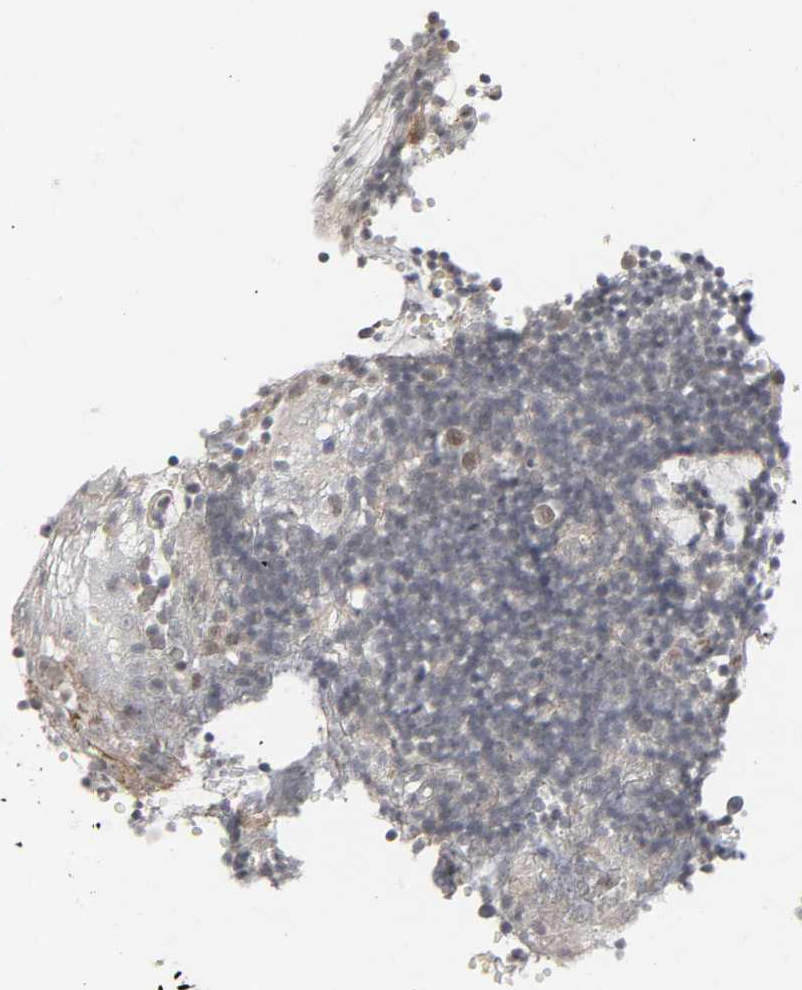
{"staining": {"intensity": "weak", "quantity": "25%-75%", "location": "nuclear"}, "tissue": "tonsil", "cell_type": "Germinal center cells", "image_type": "normal", "snomed": [{"axis": "morphology", "description": "Normal tissue, NOS"}, {"axis": "topography", "description": "Tonsil"}], "caption": "Protein positivity by IHC demonstrates weak nuclear staining in about 25%-75% of germinal center cells in normal tonsil. The protein of interest is shown in brown color, while the nuclei are stained blue.", "gene": "ZNF222", "patient": {"sex": "female", "age": 40}}